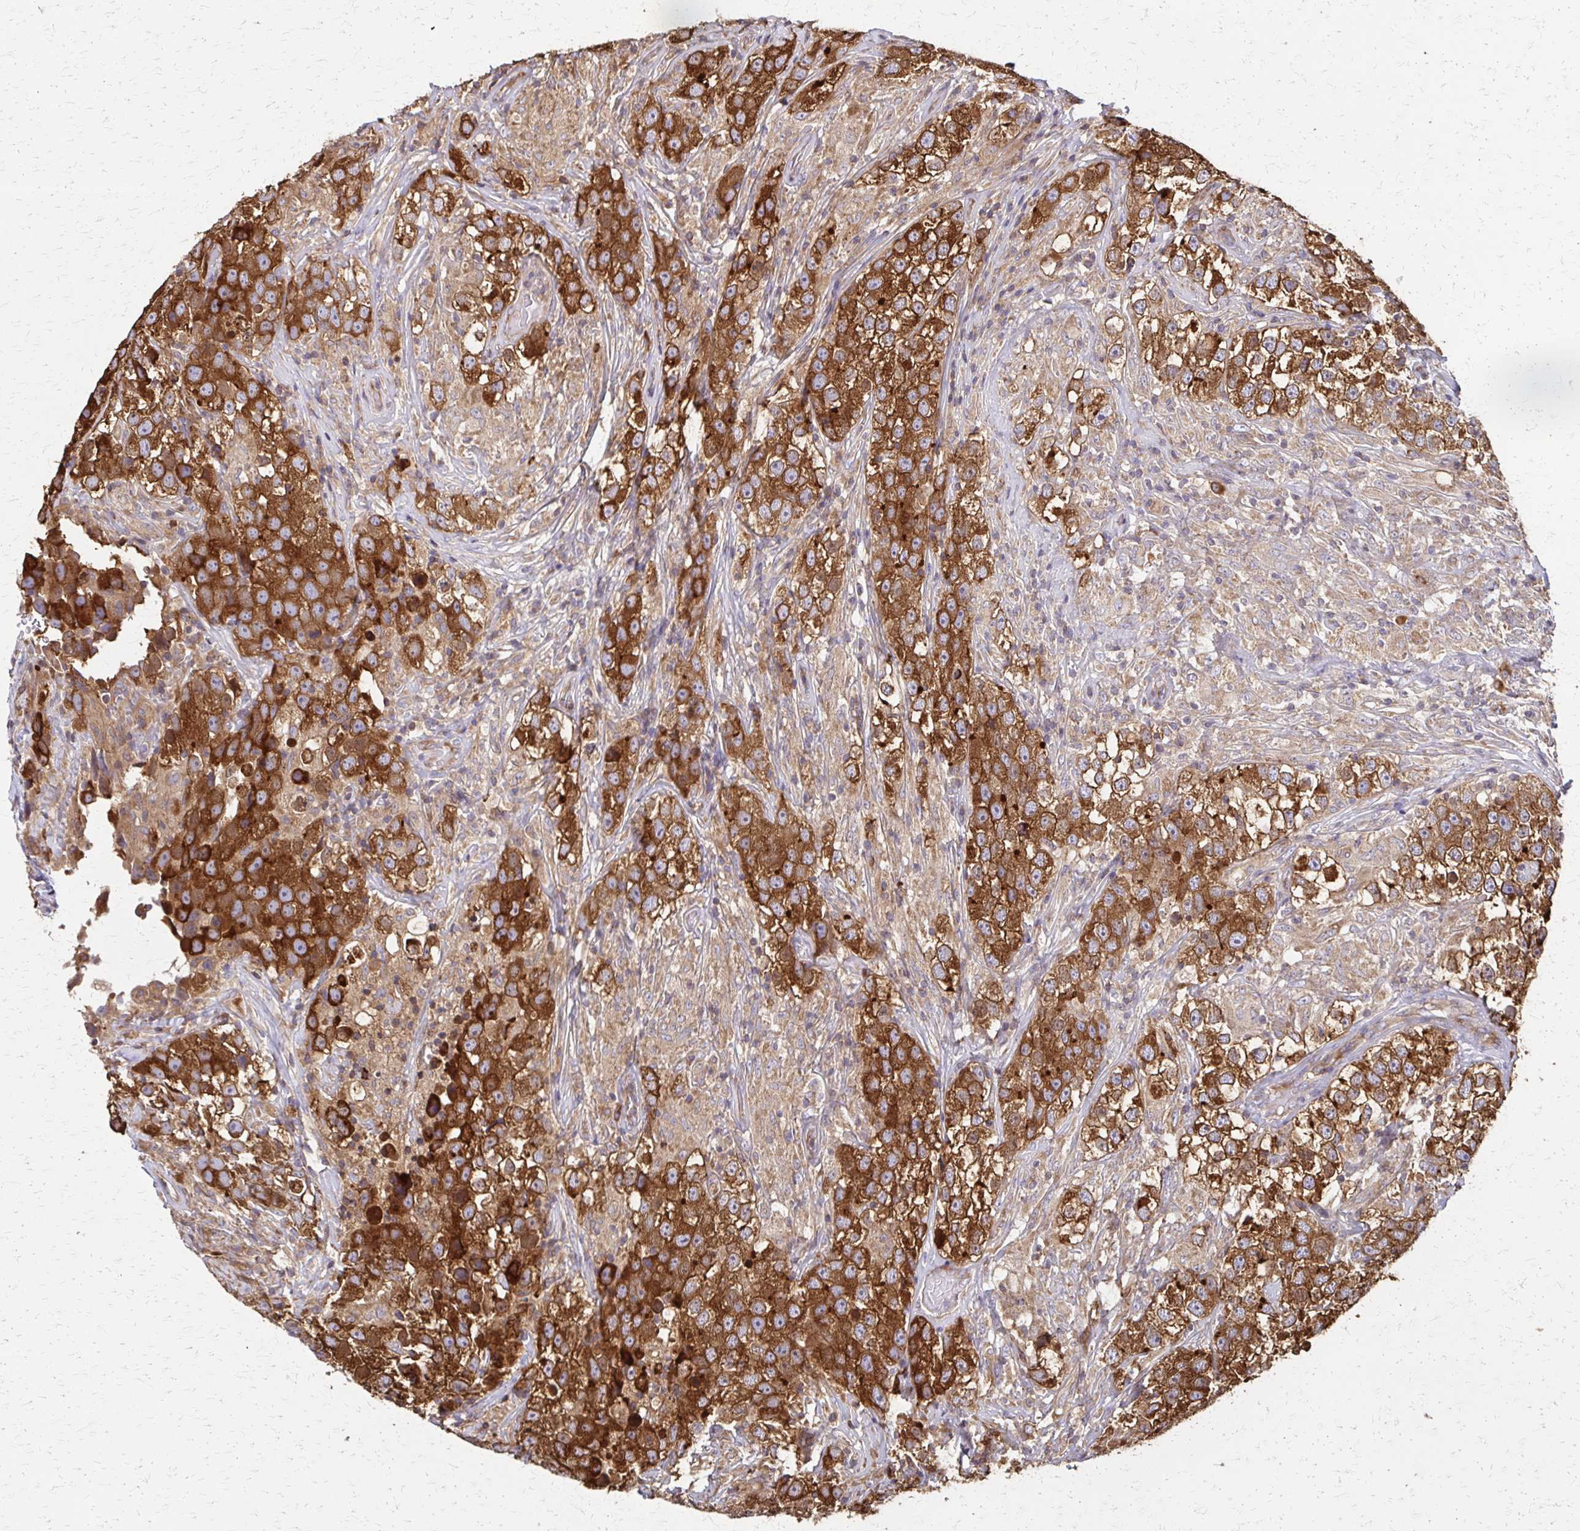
{"staining": {"intensity": "strong", "quantity": ">75%", "location": "cytoplasmic/membranous"}, "tissue": "testis cancer", "cell_type": "Tumor cells", "image_type": "cancer", "snomed": [{"axis": "morphology", "description": "Seminoma, NOS"}, {"axis": "topography", "description": "Testis"}], "caption": "High-power microscopy captured an IHC photomicrograph of testis cancer, revealing strong cytoplasmic/membranous staining in approximately >75% of tumor cells.", "gene": "EEF2", "patient": {"sex": "male", "age": 46}}